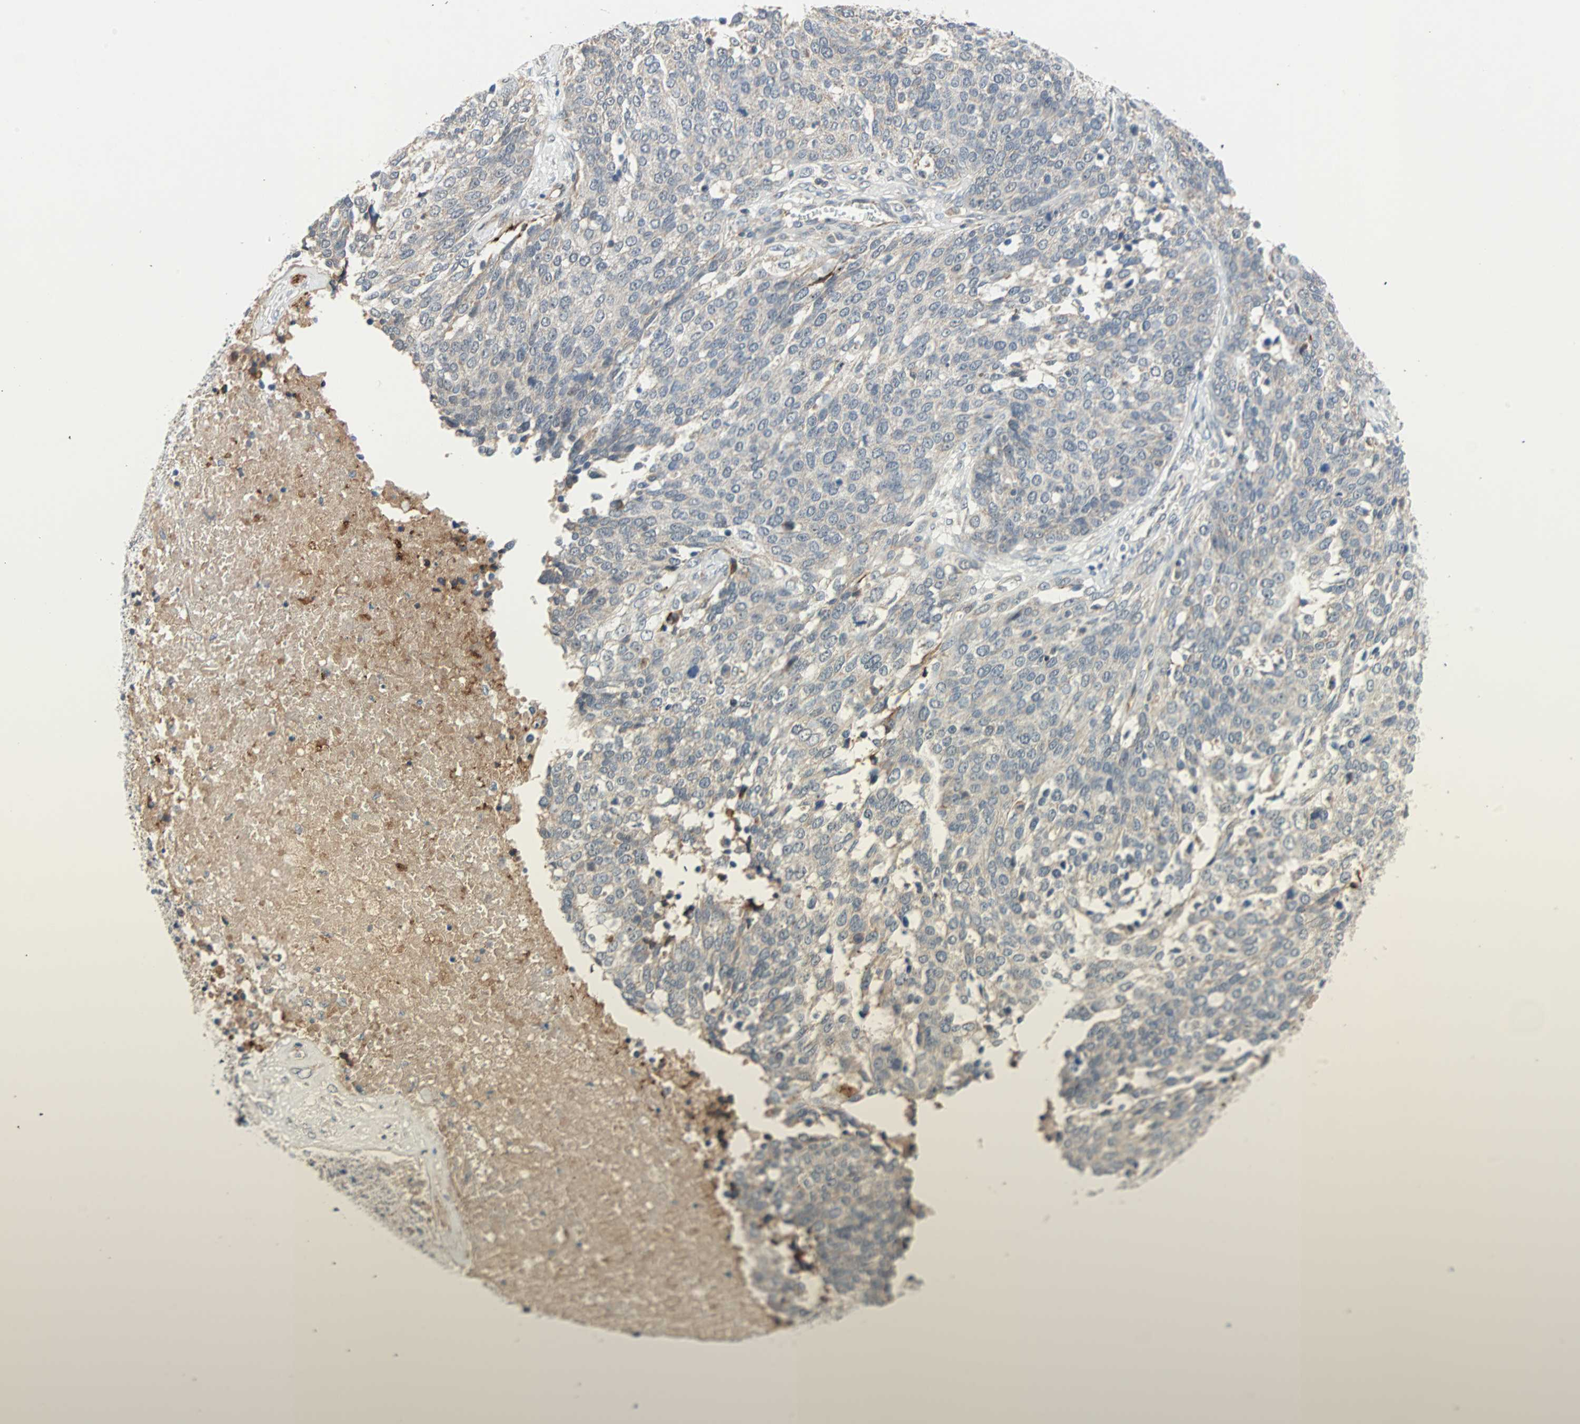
{"staining": {"intensity": "negative", "quantity": "none", "location": "none"}, "tissue": "ovarian cancer", "cell_type": "Tumor cells", "image_type": "cancer", "snomed": [{"axis": "morphology", "description": "Cystadenocarcinoma, serous, NOS"}, {"axis": "topography", "description": "Ovary"}], "caption": "Tumor cells are negative for protein expression in human ovarian cancer.", "gene": "PROS1", "patient": {"sex": "female", "age": 44}}